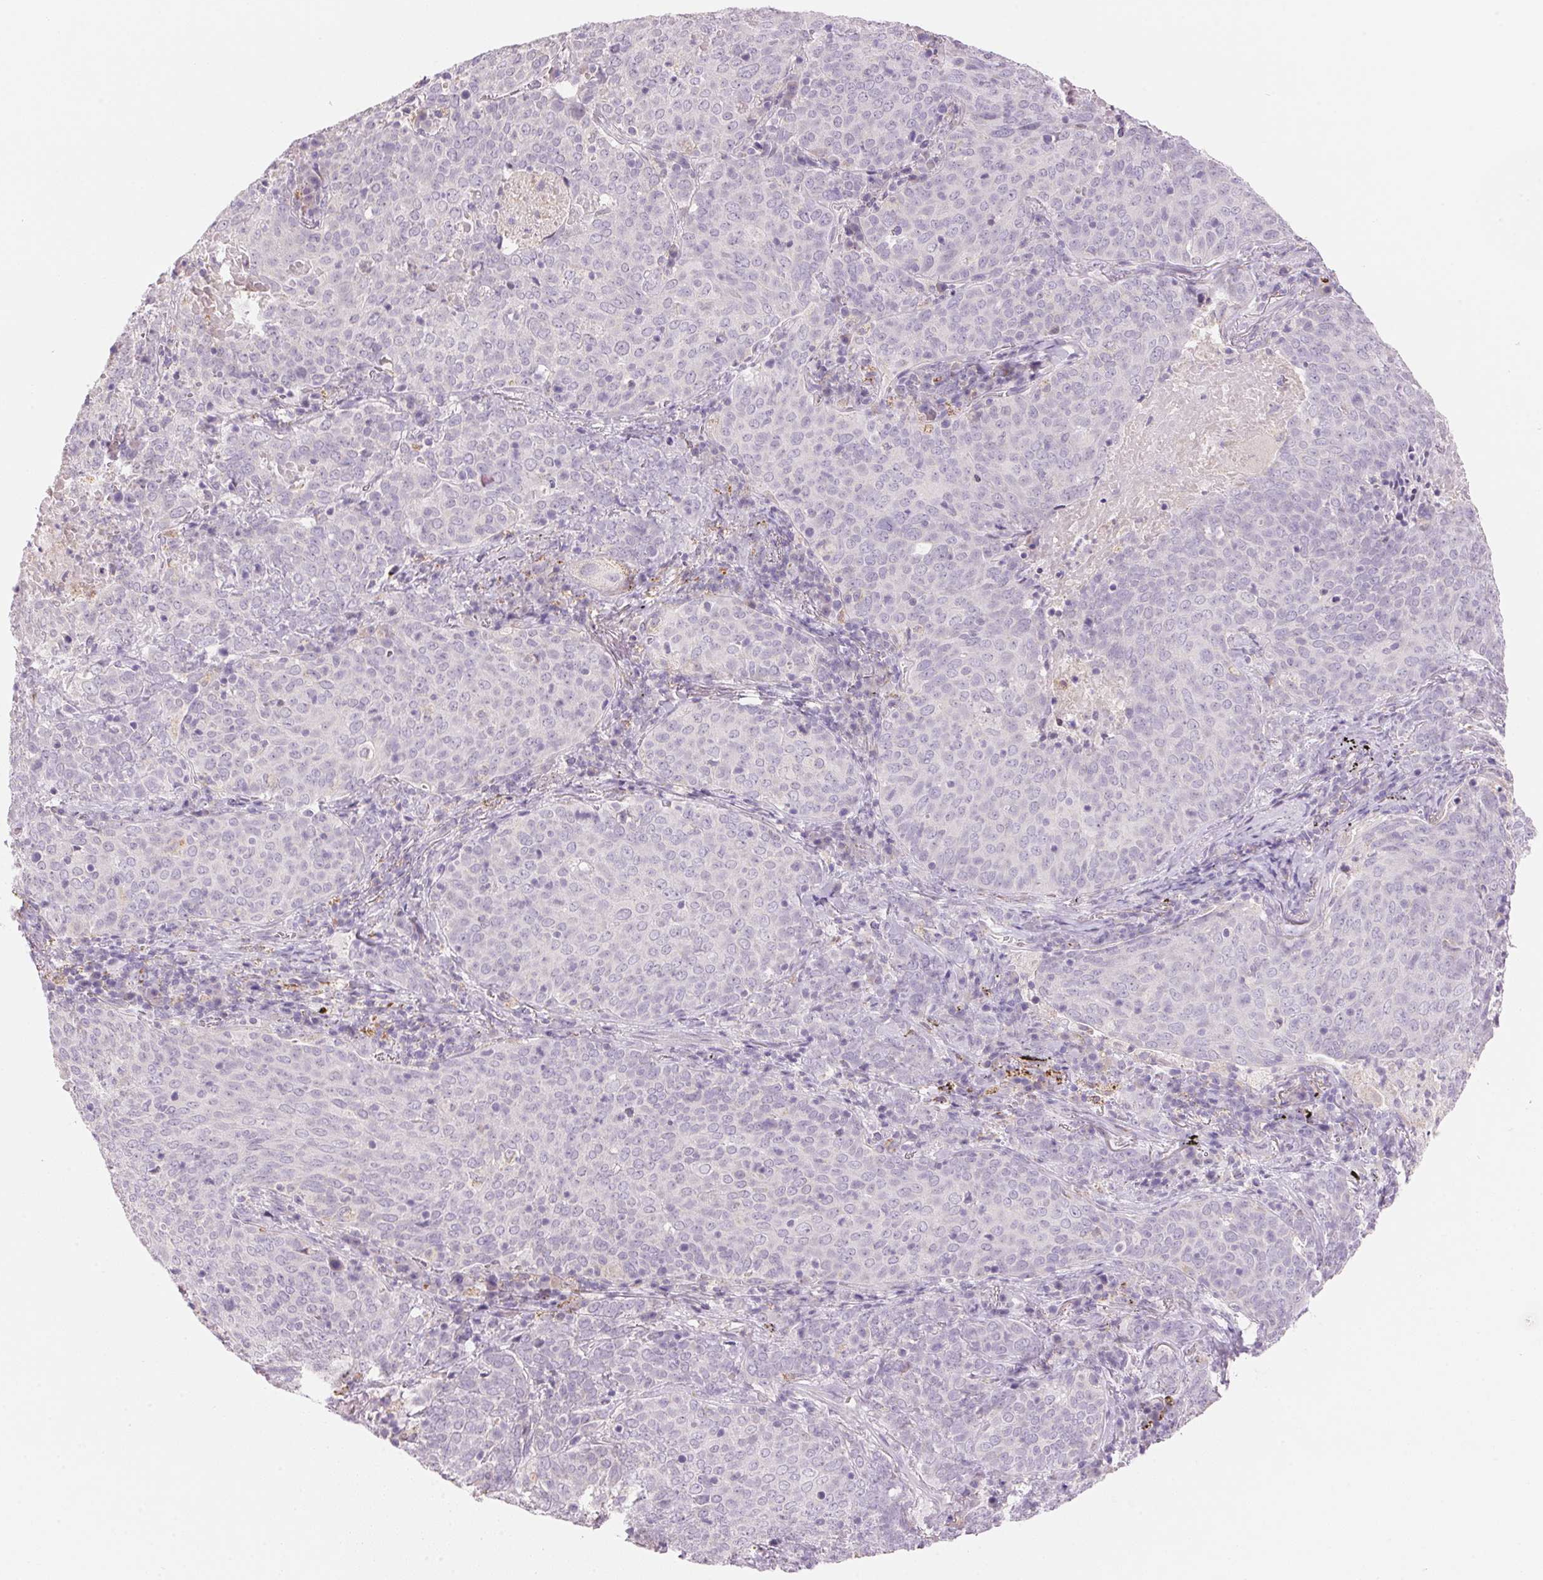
{"staining": {"intensity": "negative", "quantity": "none", "location": "none"}, "tissue": "lung cancer", "cell_type": "Tumor cells", "image_type": "cancer", "snomed": [{"axis": "morphology", "description": "Squamous cell carcinoma, NOS"}, {"axis": "topography", "description": "Lung"}], "caption": "Photomicrograph shows no protein staining in tumor cells of lung cancer tissue.", "gene": "CYP11B1", "patient": {"sex": "male", "age": 82}}